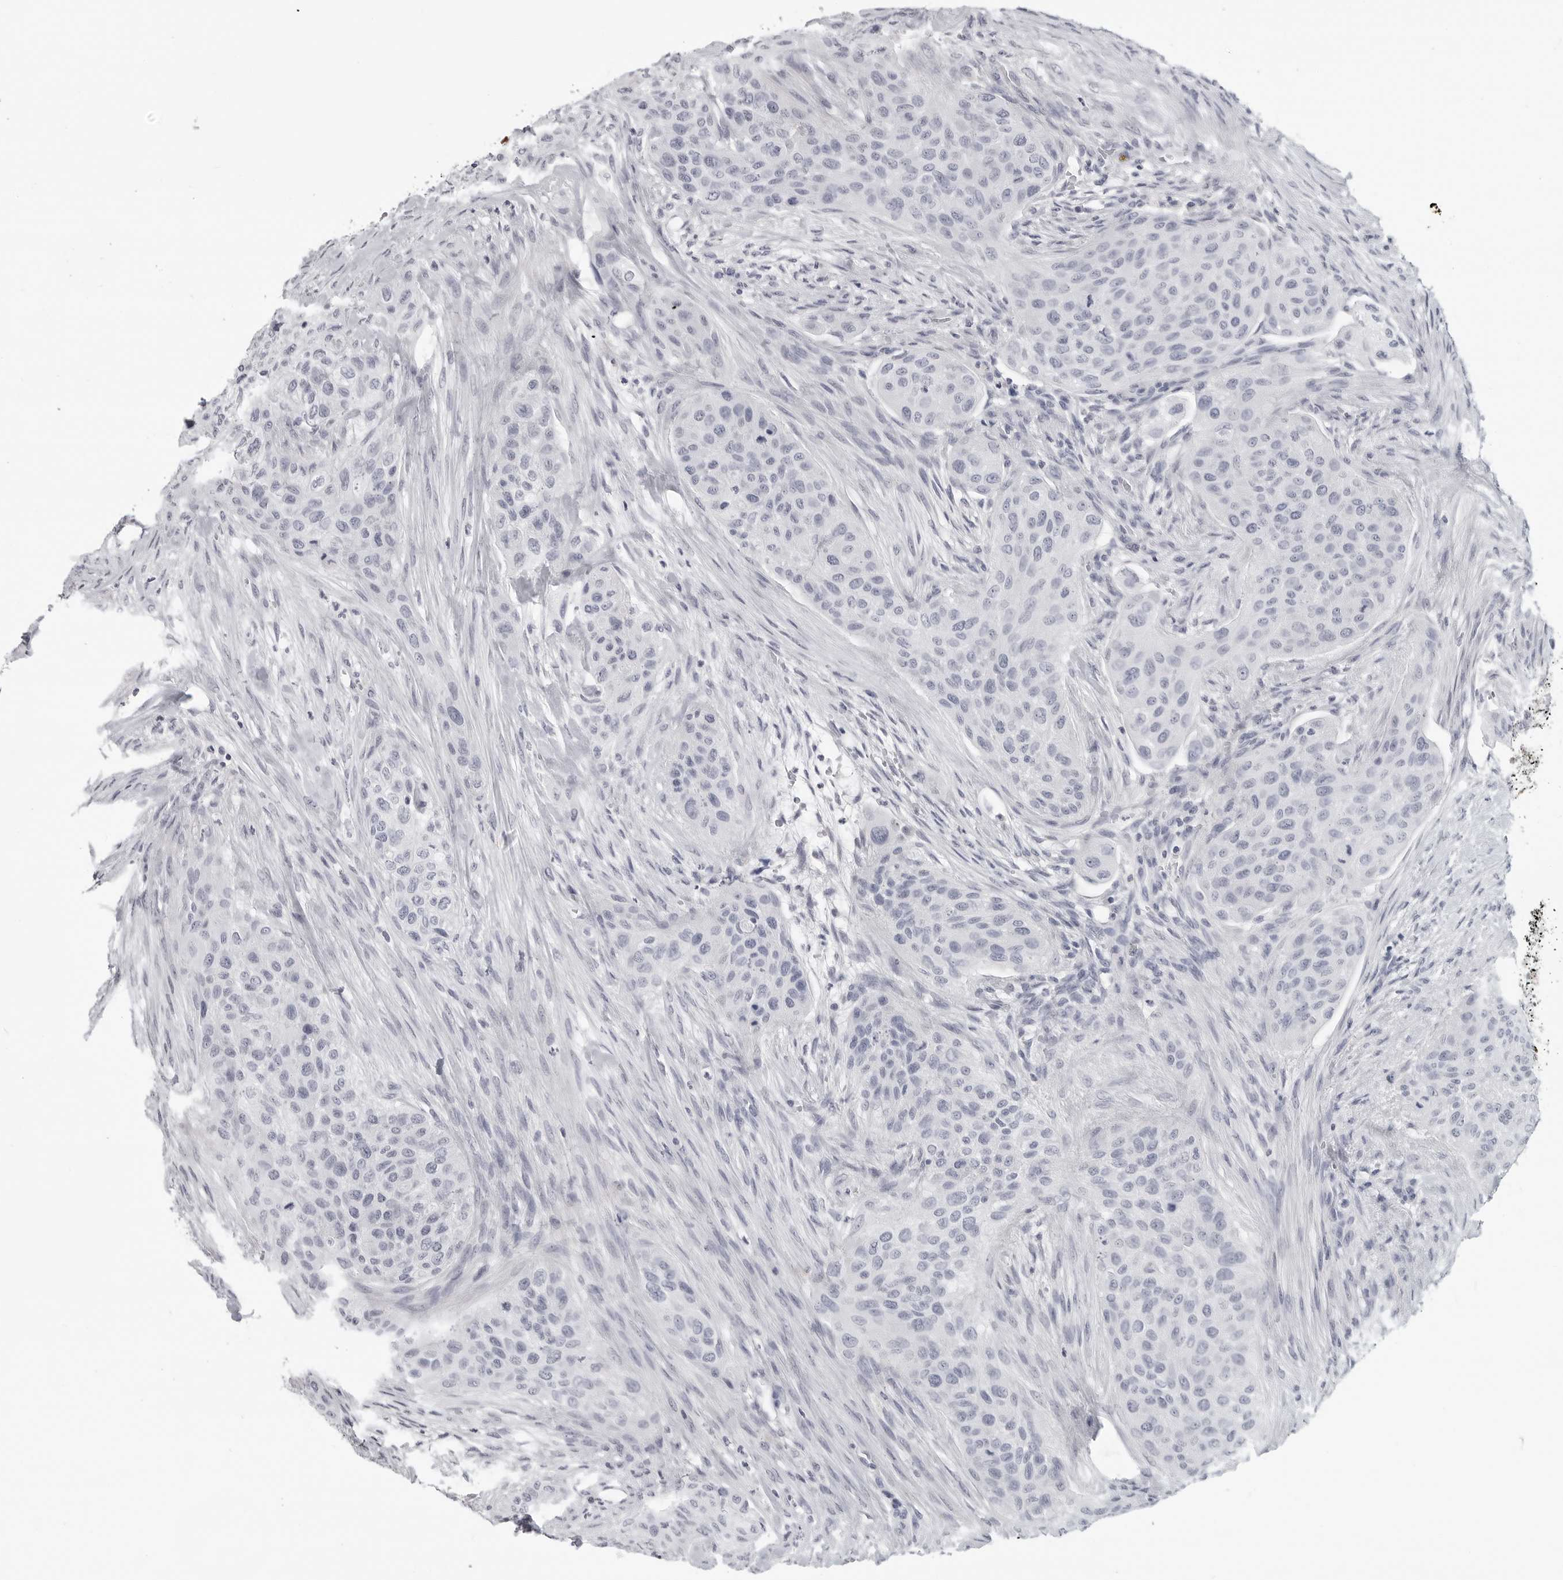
{"staining": {"intensity": "negative", "quantity": "none", "location": "none"}, "tissue": "urothelial cancer", "cell_type": "Tumor cells", "image_type": "cancer", "snomed": [{"axis": "morphology", "description": "Urothelial carcinoma, High grade"}, {"axis": "topography", "description": "Urinary bladder"}], "caption": "High power microscopy image of an immunohistochemistry (IHC) histopathology image of urothelial cancer, revealing no significant staining in tumor cells.", "gene": "LY6D", "patient": {"sex": "male", "age": 35}}